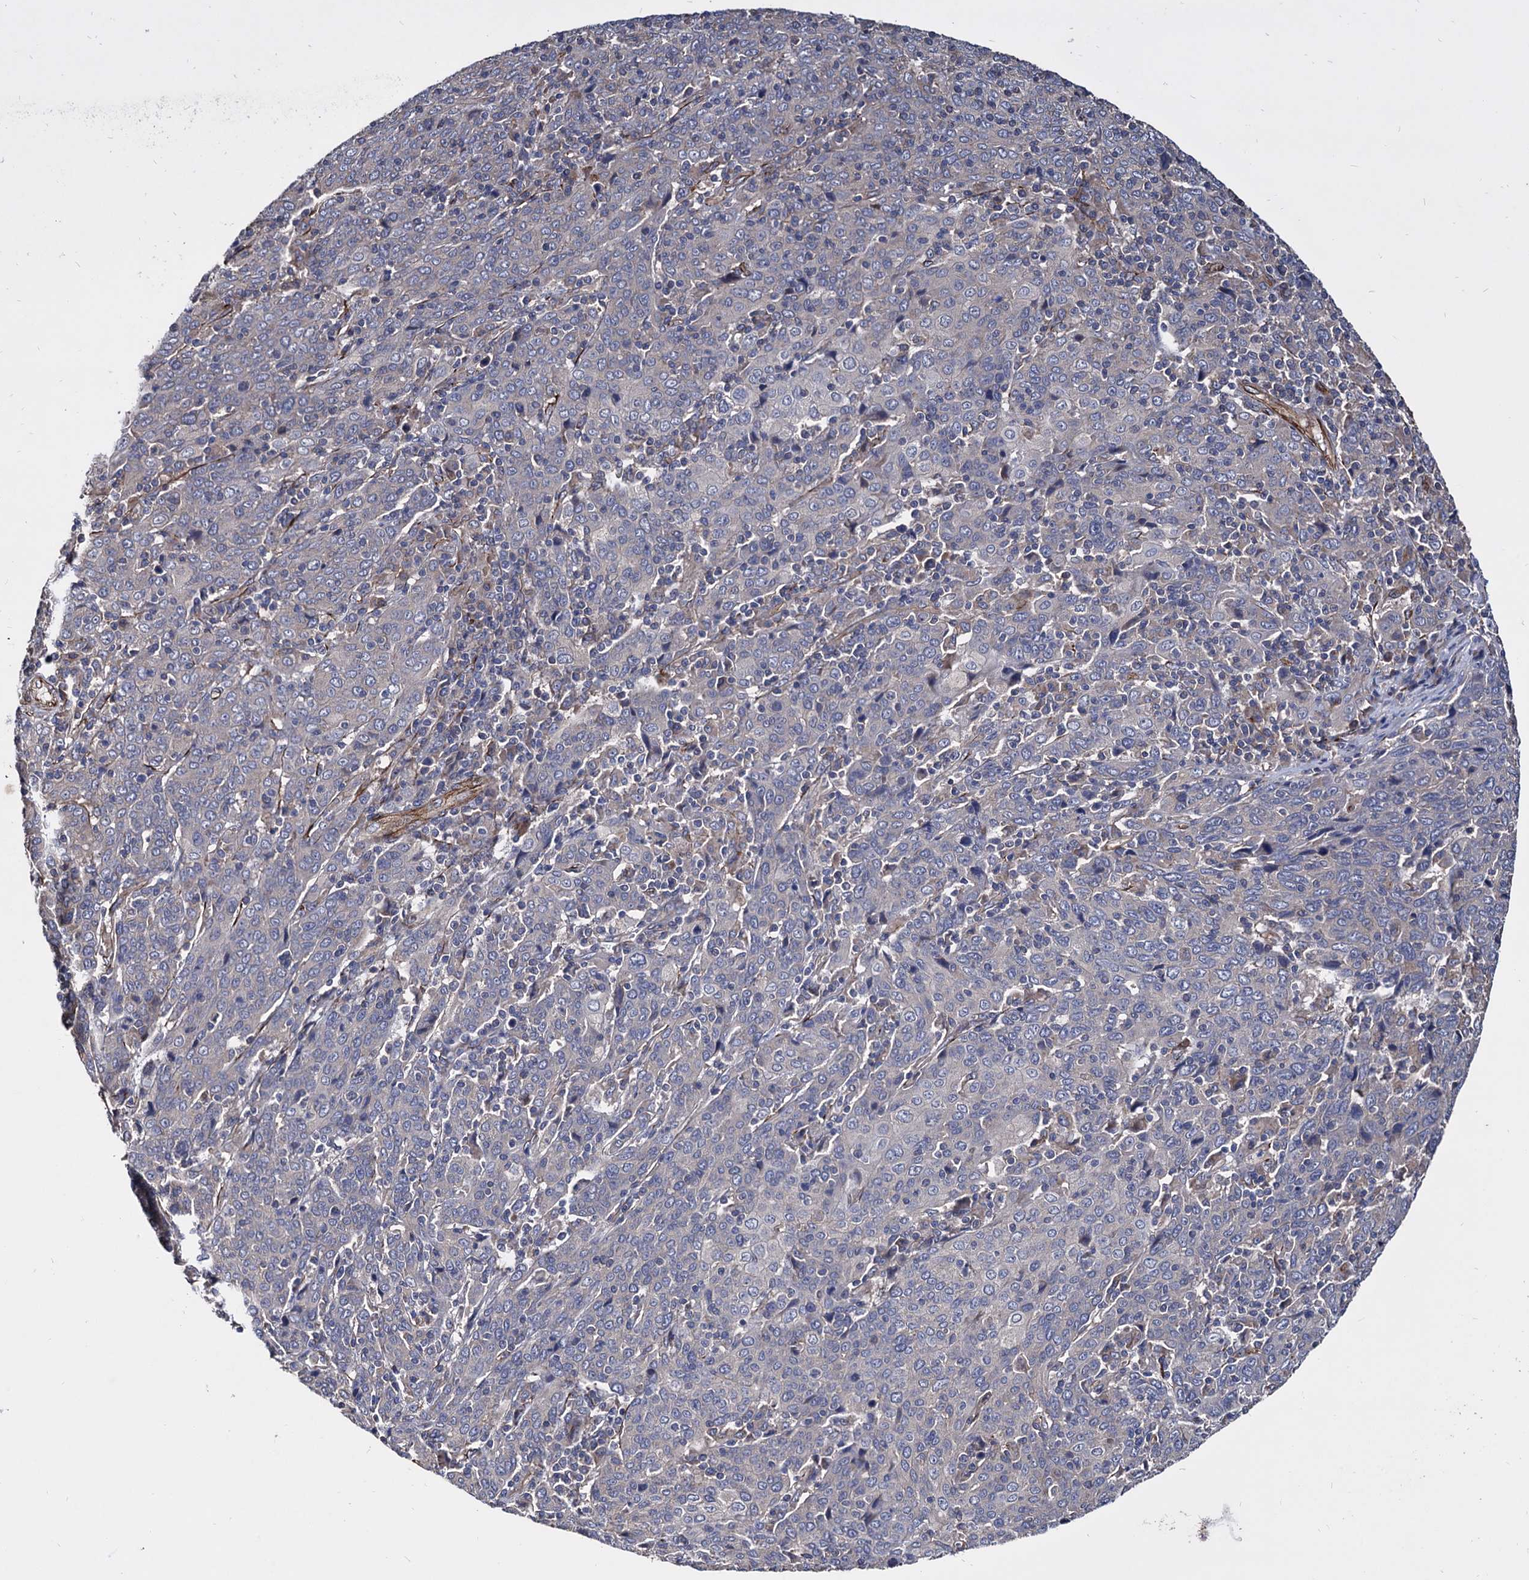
{"staining": {"intensity": "negative", "quantity": "none", "location": "none"}, "tissue": "cervical cancer", "cell_type": "Tumor cells", "image_type": "cancer", "snomed": [{"axis": "morphology", "description": "Squamous cell carcinoma, NOS"}, {"axis": "topography", "description": "Cervix"}], "caption": "The micrograph demonstrates no staining of tumor cells in cervical cancer (squamous cell carcinoma).", "gene": "WDR11", "patient": {"sex": "female", "age": 67}}